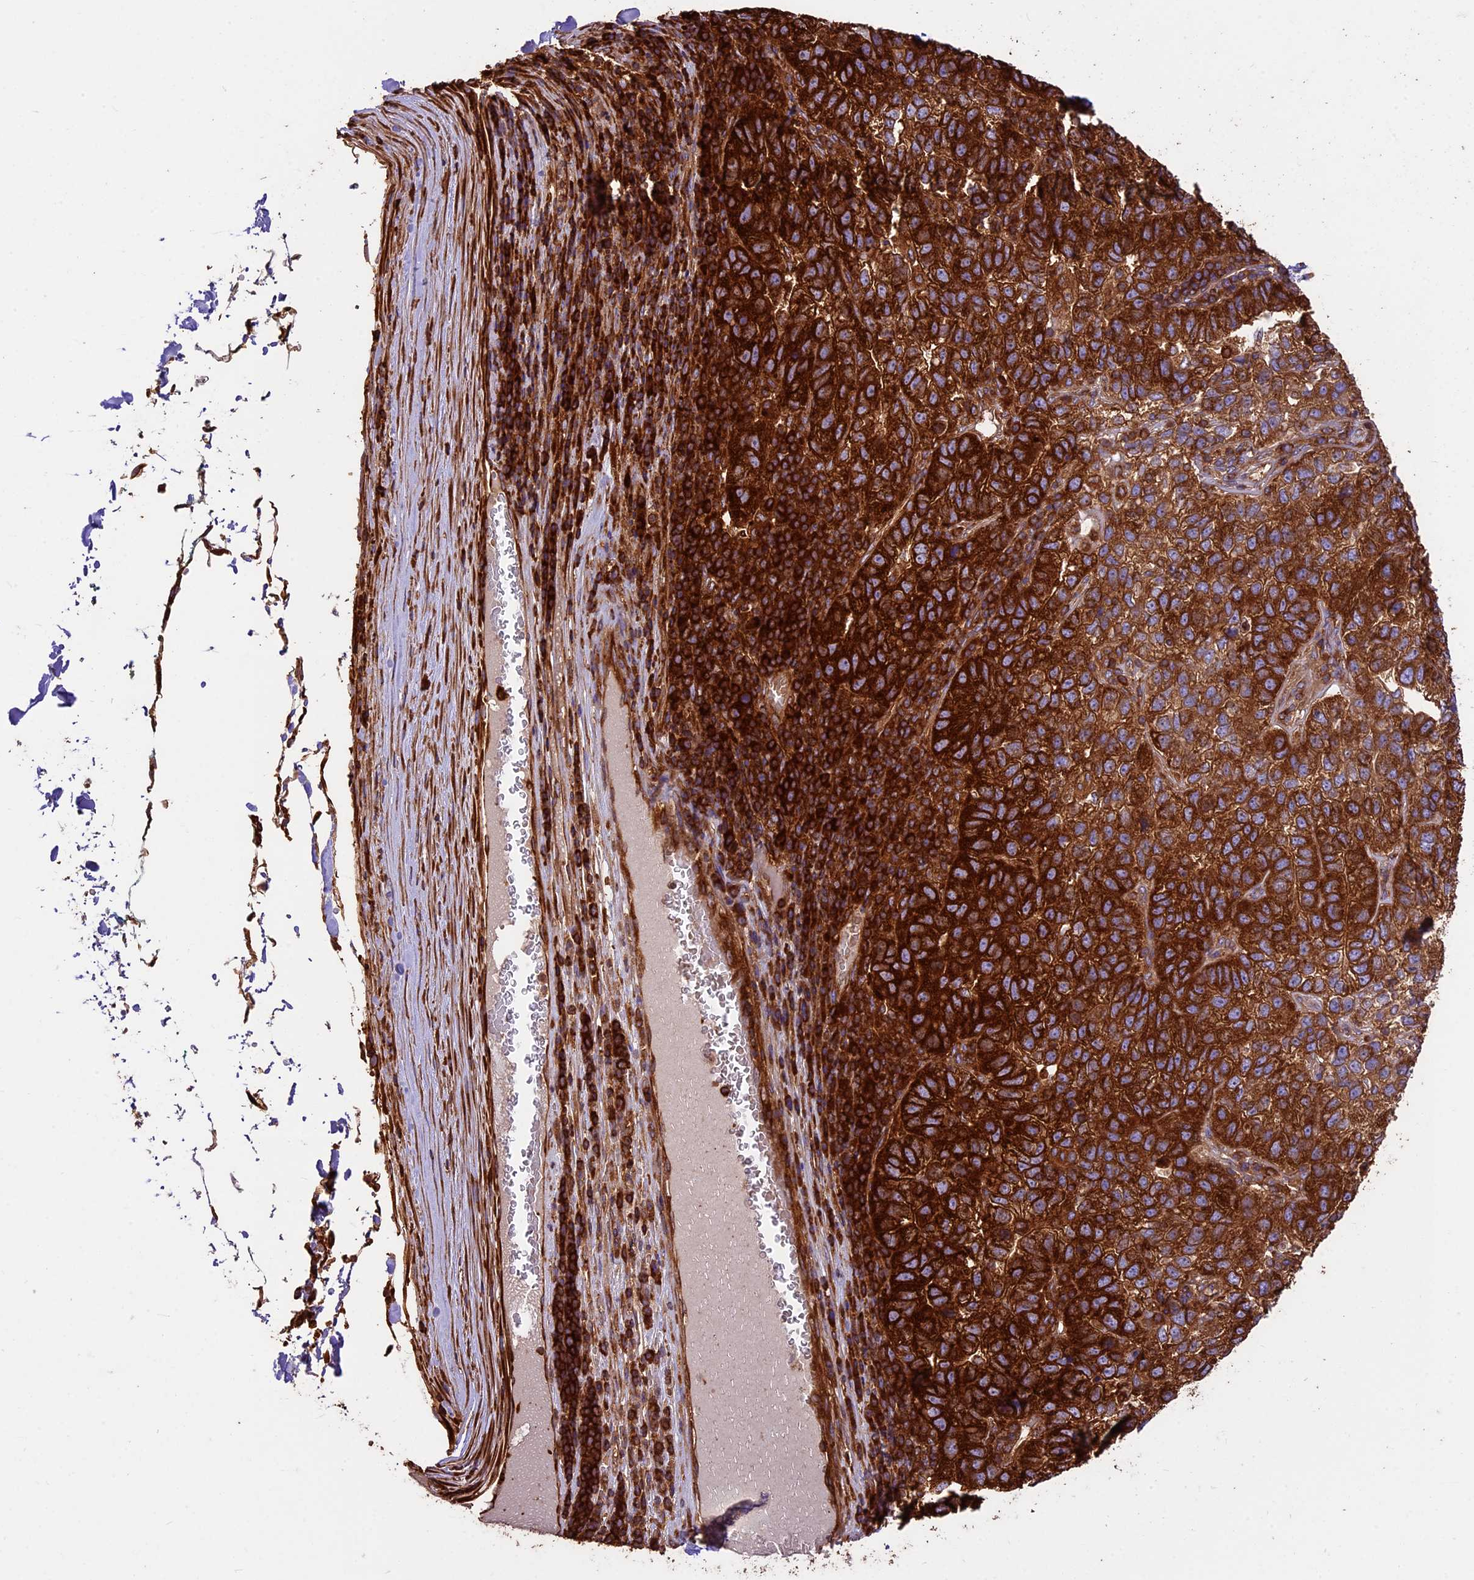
{"staining": {"intensity": "strong", "quantity": ">75%", "location": "cytoplasmic/membranous"}, "tissue": "pancreatic cancer", "cell_type": "Tumor cells", "image_type": "cancer", "snomed": [{"axis": "morphology", "description": "Adenocarcinoma, NOS"}, {"axis": "topography", "description": "Pancreas"}], "caption": "A high-resolution micrograph shows immunohistochemistry (IHC) staining of adenocarcinoma (pancreatic), which reveals strong cytoplasmic/membranous staining in approximately >75% of tumor cells.", "gene": "KARS1", "patient": {"sex": "female", "age": 61}}